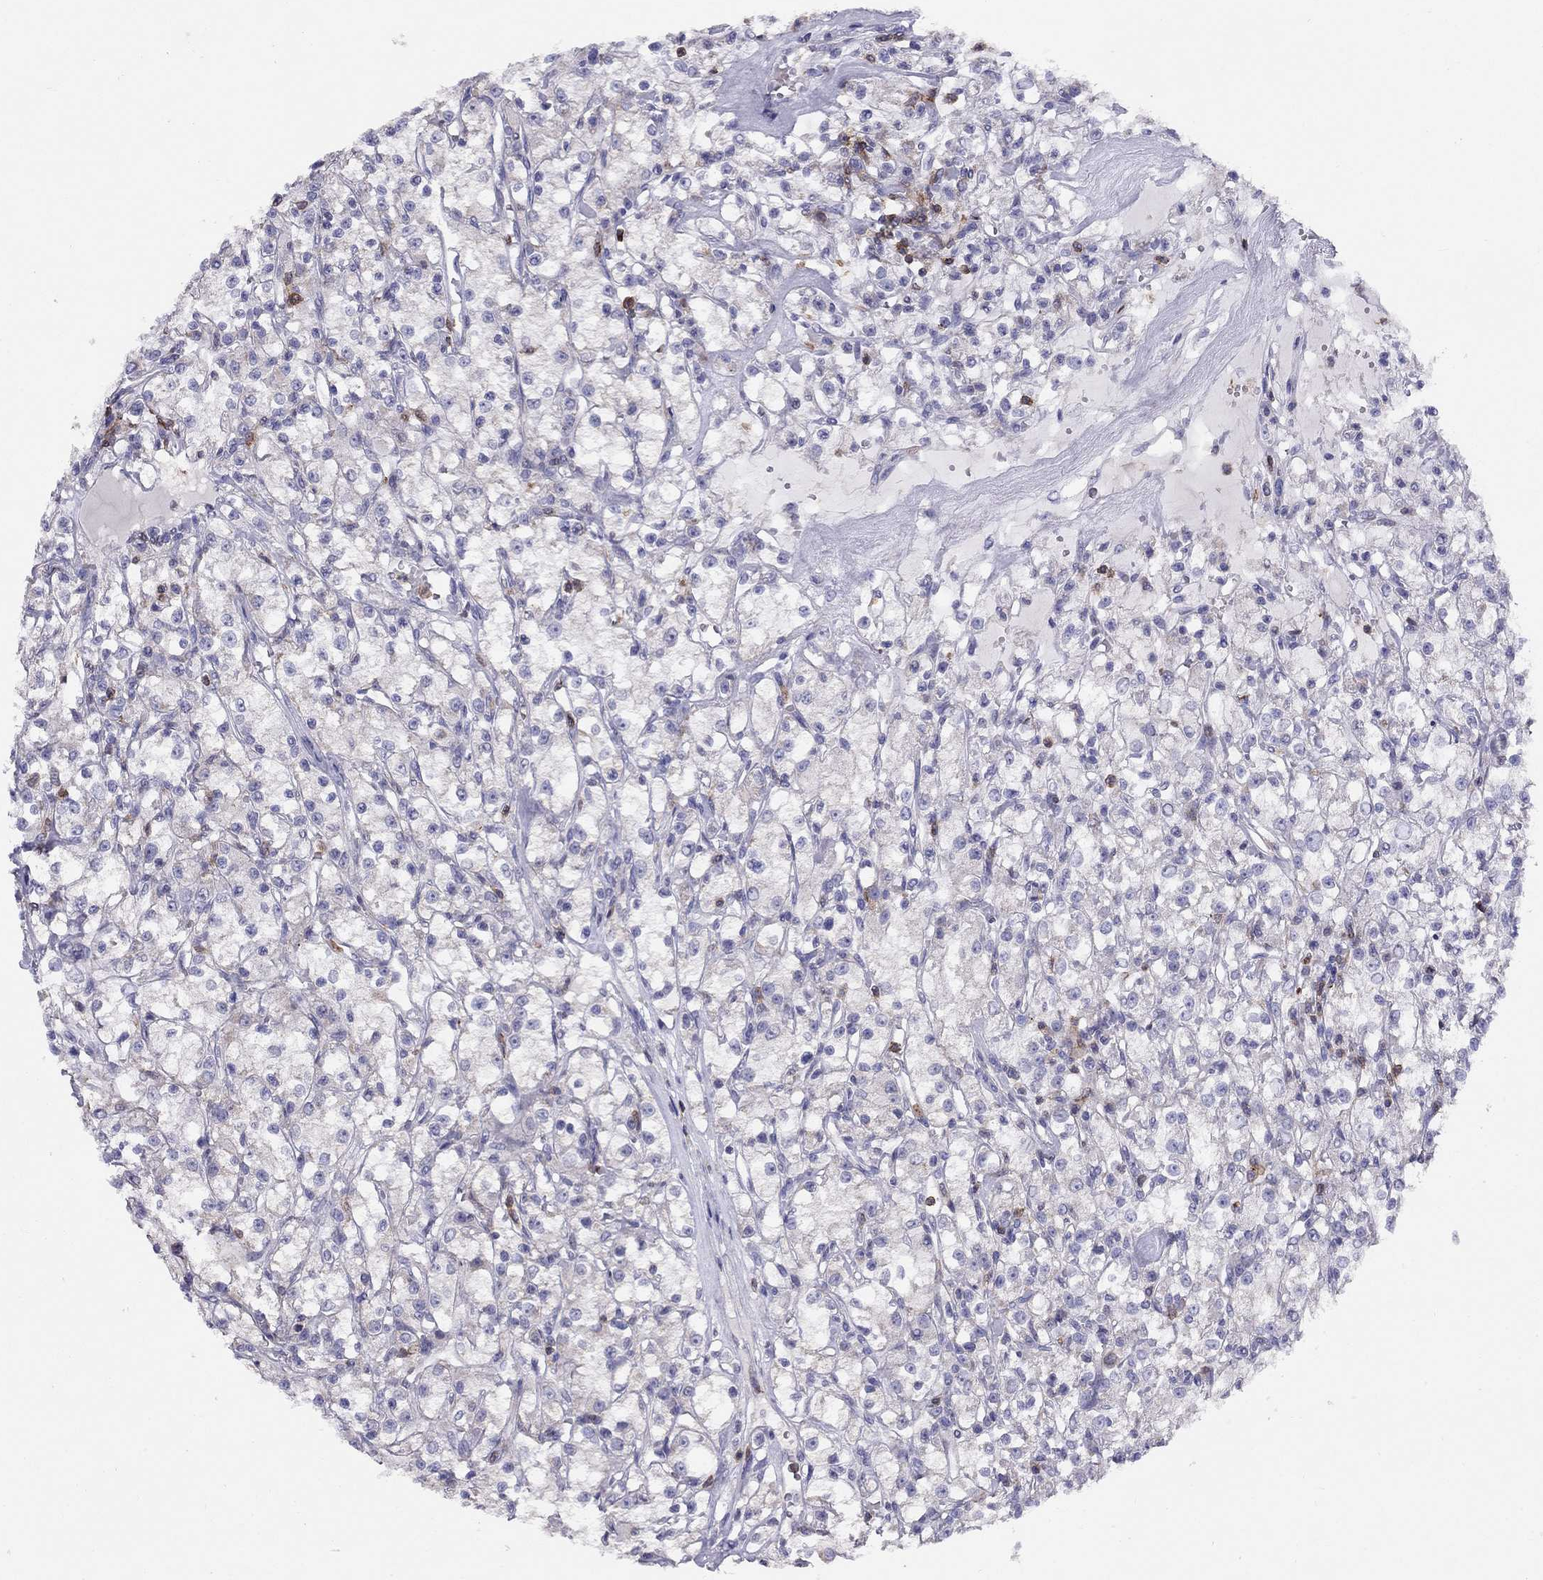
{"staining": {"intensity": "negative", "quantity": "none", "location": "none"}, "tissue": "renal cancer", "cell_type": "Tumor cells", "image_type": "cancer", "snomed": [{"axis": "morphology", "description": "Adenocarcinoma, NOS"}, {"axis": "topography", "description": "Kidney"}], "caption": "Renal cancer was stained to show a protein in brown. There is no significant positivity in tumor cells.", "gene": "CITED1", "patient": {"sex": "female", "age": 59}}